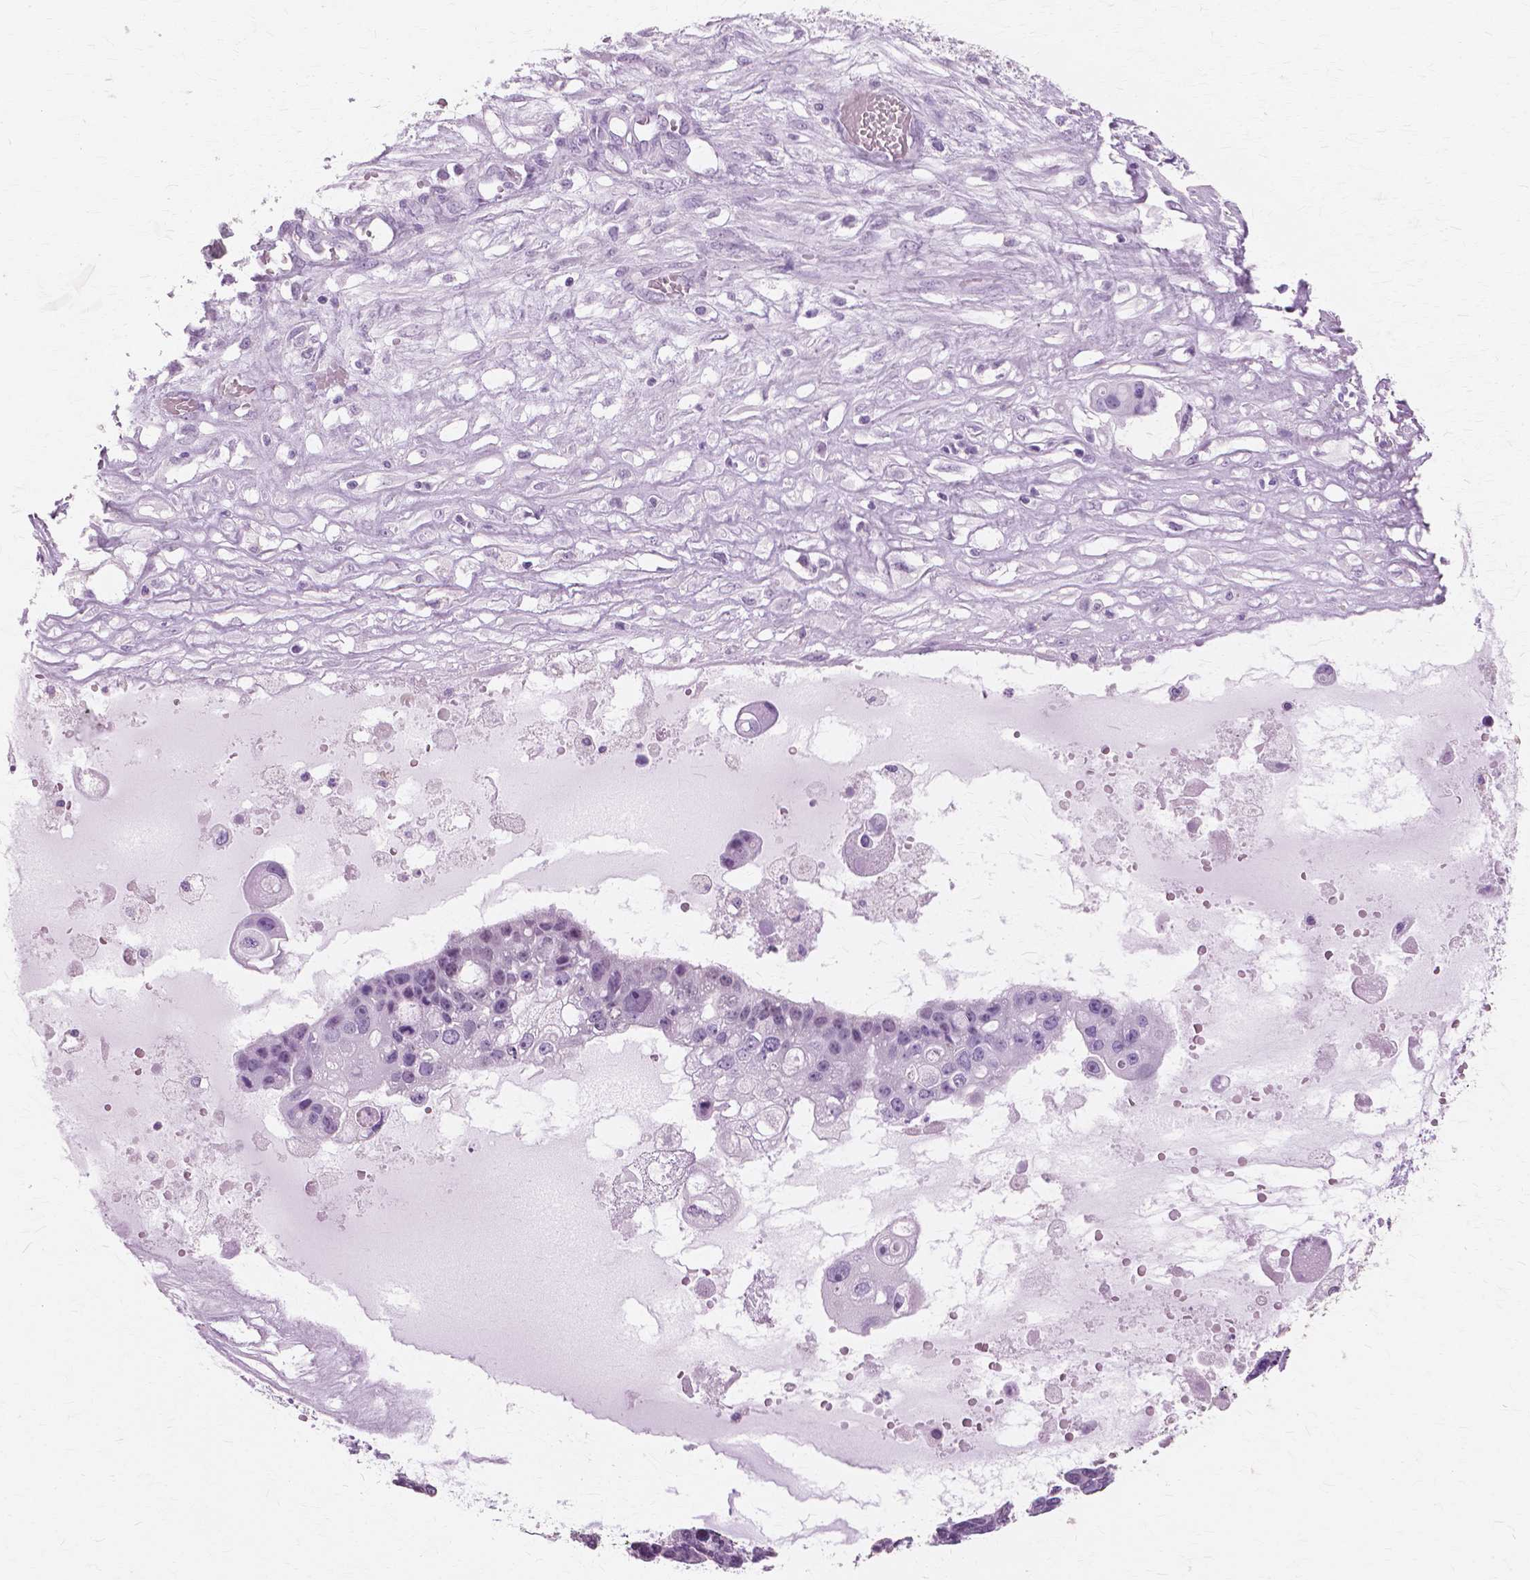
{"staining": {"intensity": "weak", "quantity": "<25%", "location": "nuclear"}, "tissue": "ovarian cancer", "cell_type": "Tumor cells", "image_type": "cancer", "snomed": [{"axis": "morphology", "description": "Cystadenocarcinoma, serous, NOS"}, {"axis": "topography", "description": "Ovary"}], "caption": "The immunohistochemistry (IHC) histopathology image has no significant expression in tumor cells of ovarian cancer (serous cystadenocarcinoma) tissue. (DAB (3,3'-diaminobenzidine) immunohistochemistry with hematoxylin counter stain).", "gene": "SFTPD", "patient": {"sex": "female", "age": 56}}